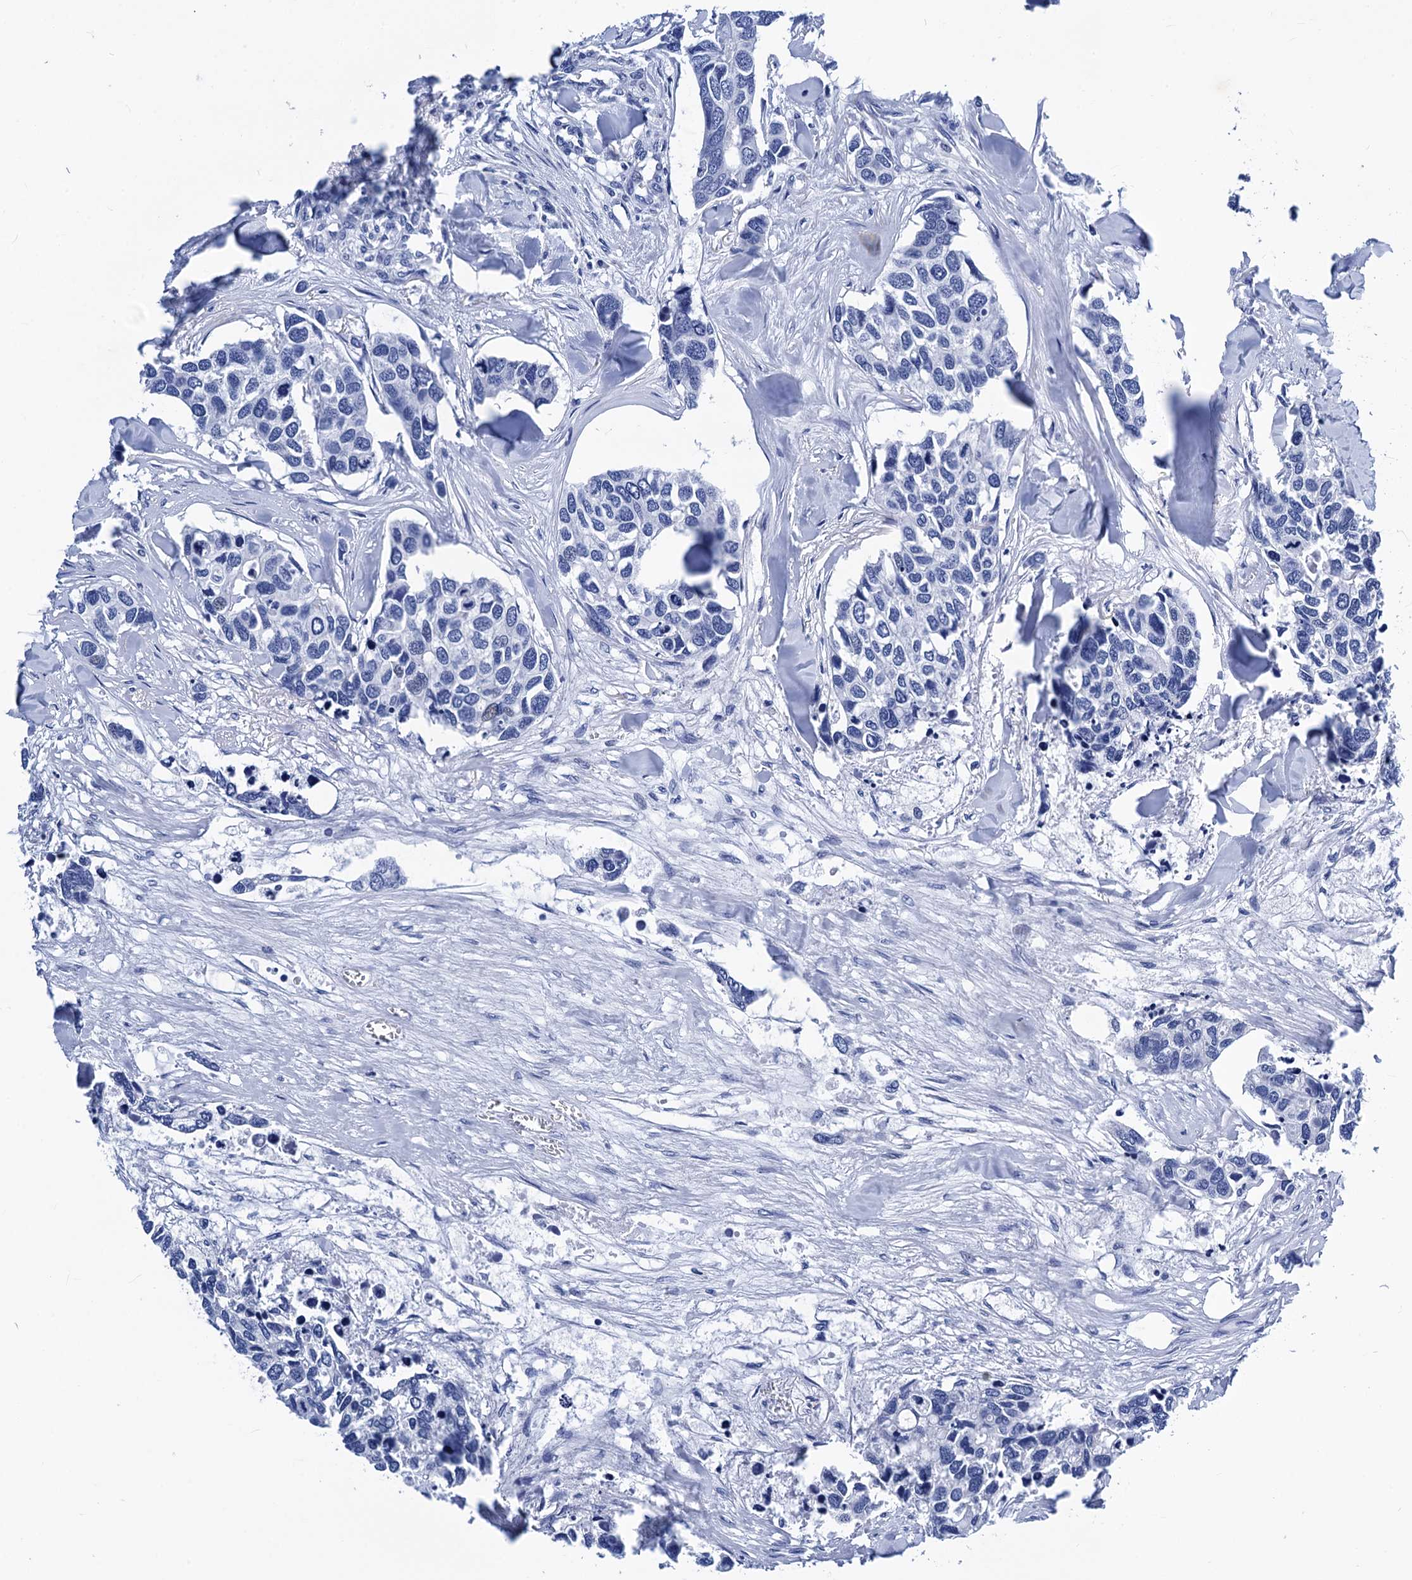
{"staining": {"intensity": "negative", "quantity": "none", "location": "none"}, "tissue": "breast cancer", "cell_type": "Tumor cells", "image_type": "cancer", "snomed": [{"axis": "morphology", "description": "Duct carcinoma"}, {"axis": "topography", "description": "Breast"}], "caption": "A micrograph of human infiltrating ductal carcinoma (breast) is negative for staining in tumor cells.", "gene": "MYBPC3", "patient": {"sex": "female", "age": 83}}